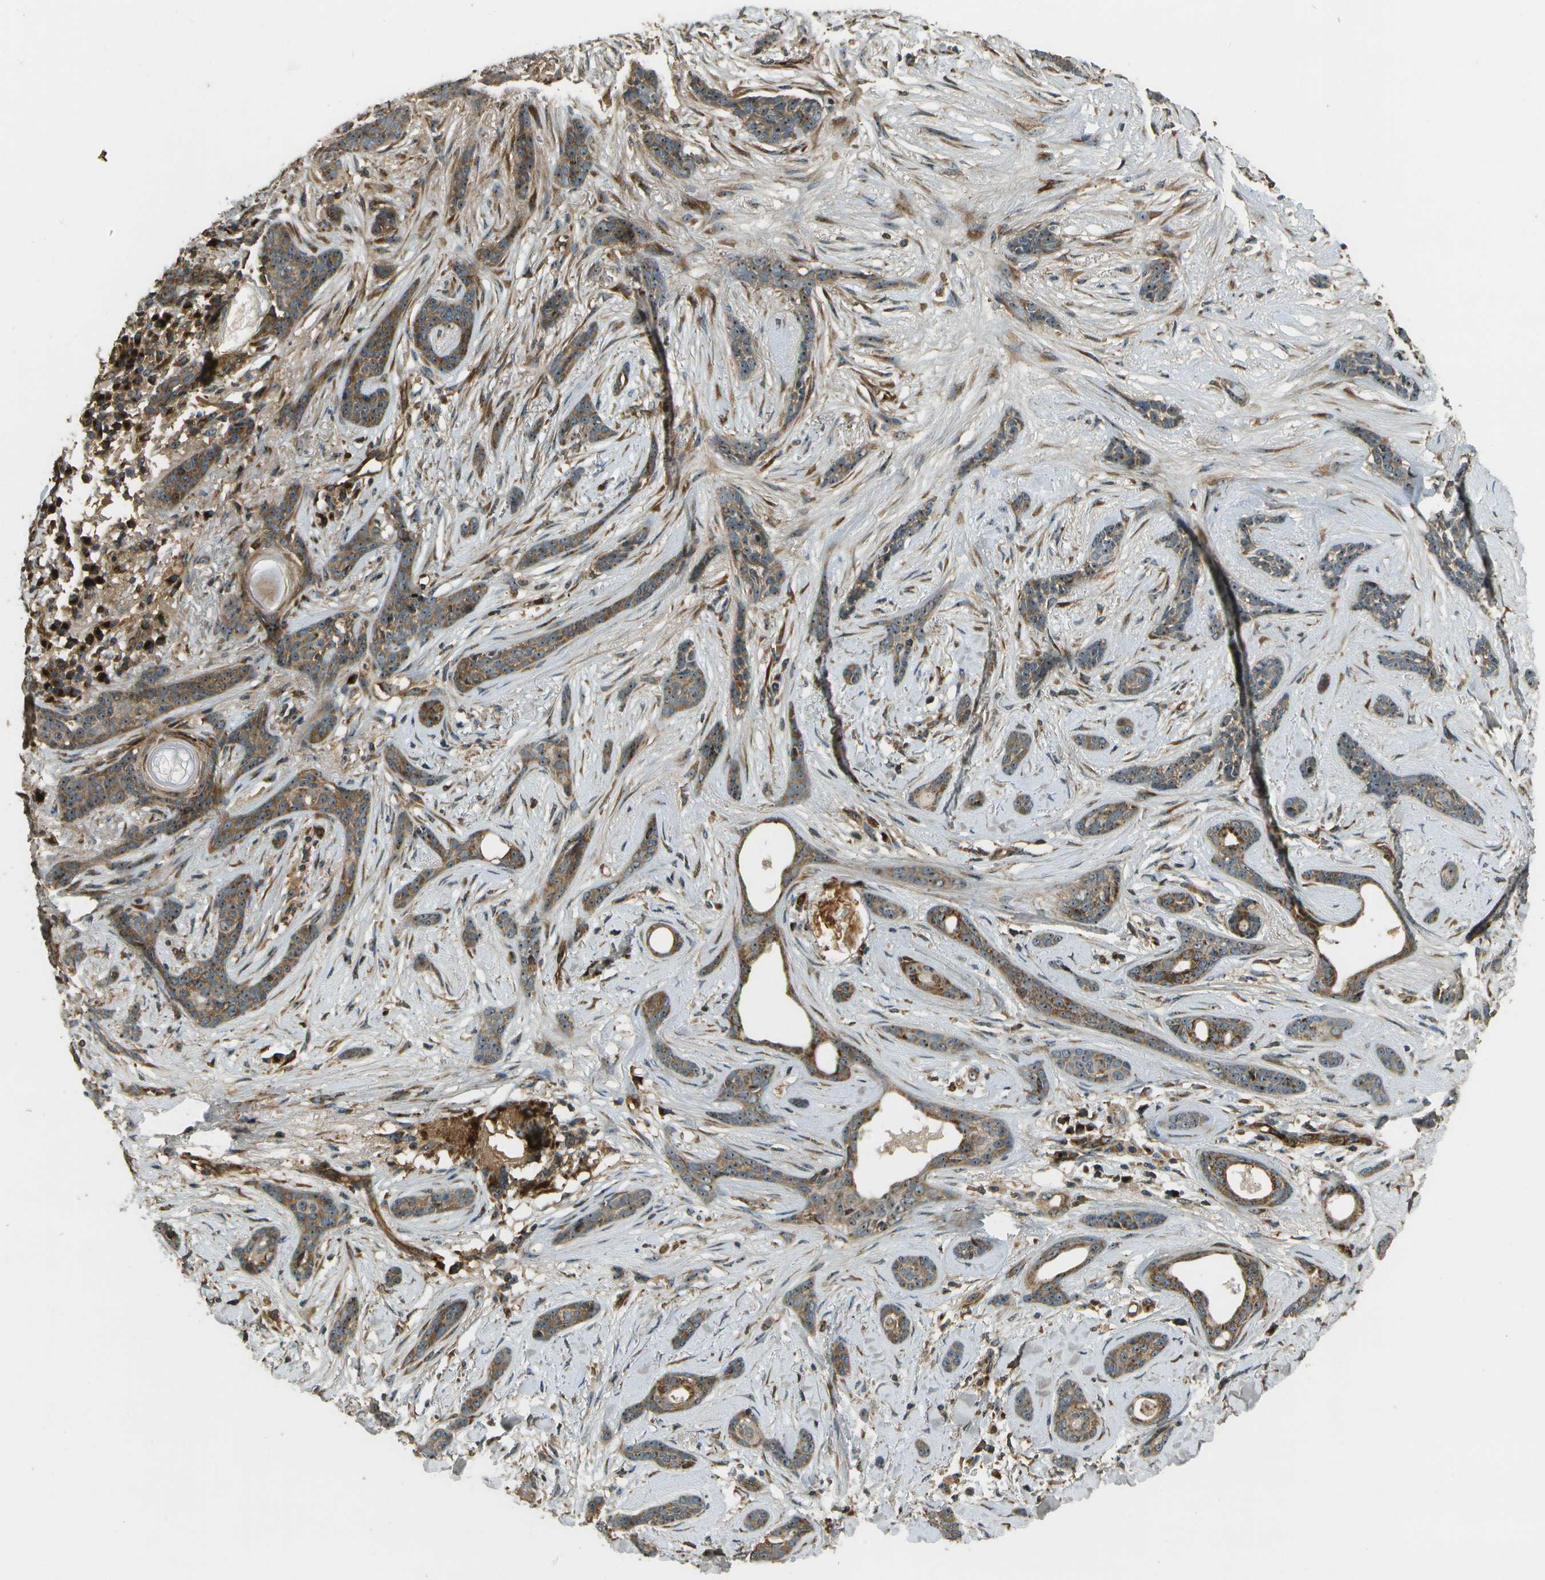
{"staining": {"intensity": "moderate", "quantity": ">75%", "location": "cytoplasmic/membranous,nuclear"}, "tissue": "skin cancer", "cell_type": "Tumor cells", "image_type": "cancer", "snomed": [{"axis": "morphology", "description": "Basal cell carcinoma"}, {"axis": "morphology", "description": "Adnexal tumor, benign"}, {"axis": "topography", "description": "Skin"}], "caption": "High-power microscopy captured an IHC photomicrograph of skin cancer, revealing moderate cytoplasmic/membranous and nuclear positivity in approximately >75% of tumor cells.", "gene": "LRP12", "patient": {"sex": "female", "age": 42}}